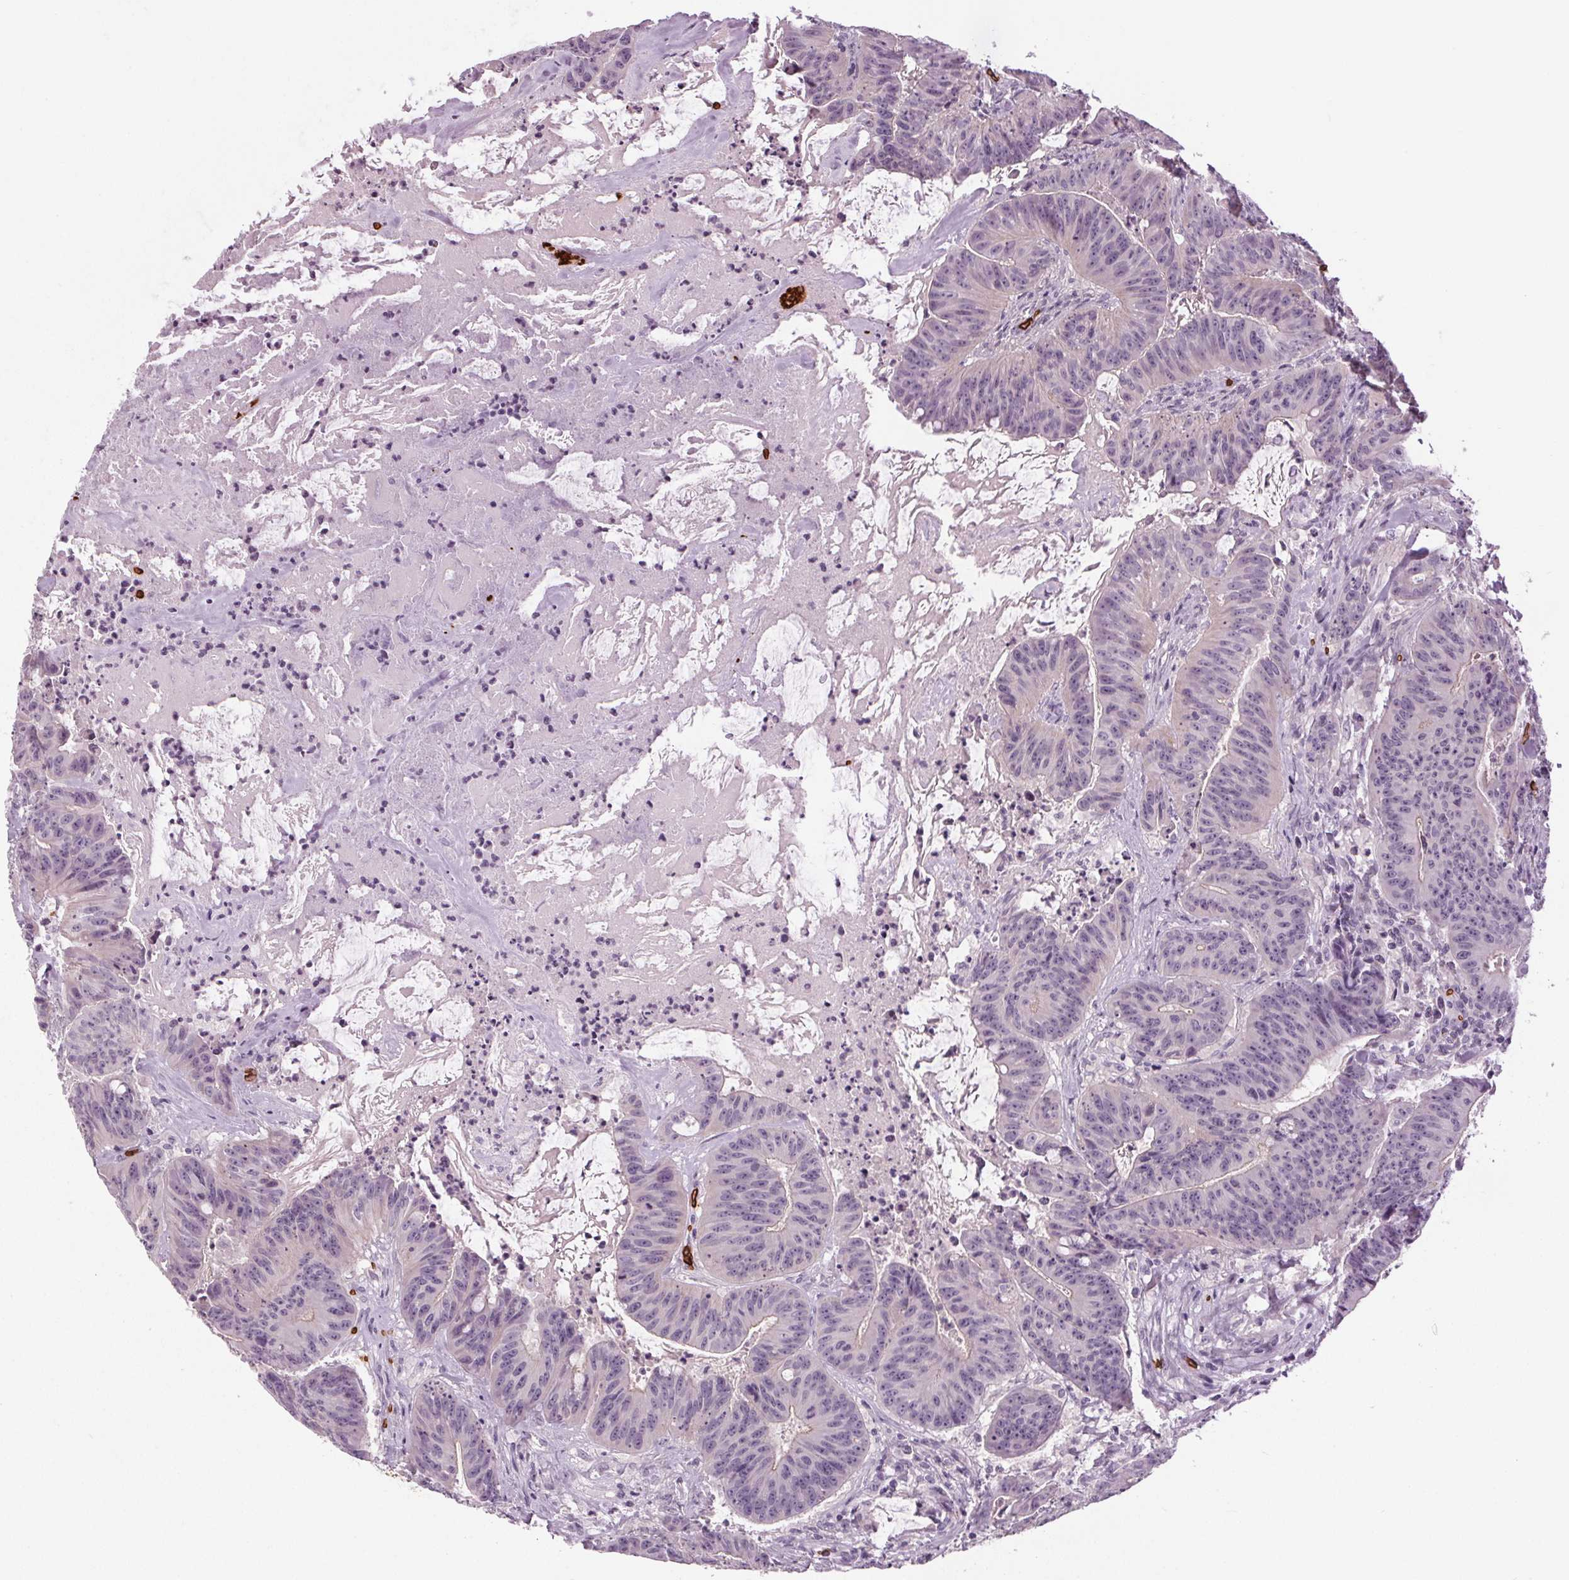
{"staining": {"intensity": "negative", "quantity": "none", "location": "none"}, "tissue": "colorectal cancer", "cell_type": "Tumor cells", "image_type": "cancer", "snomed": [{"axis": "morphology", "description": "Adenocarcinoma, NOS"}, {"axis": "topography", "description": "Colon"}], "caption": "Immunohistochemical staining of human adenocarcinoma (colorectal) shows no significant positivity in tumor cells.", "gene": "SLC4A1", "patient": {"sex": "male", "age": 33}}